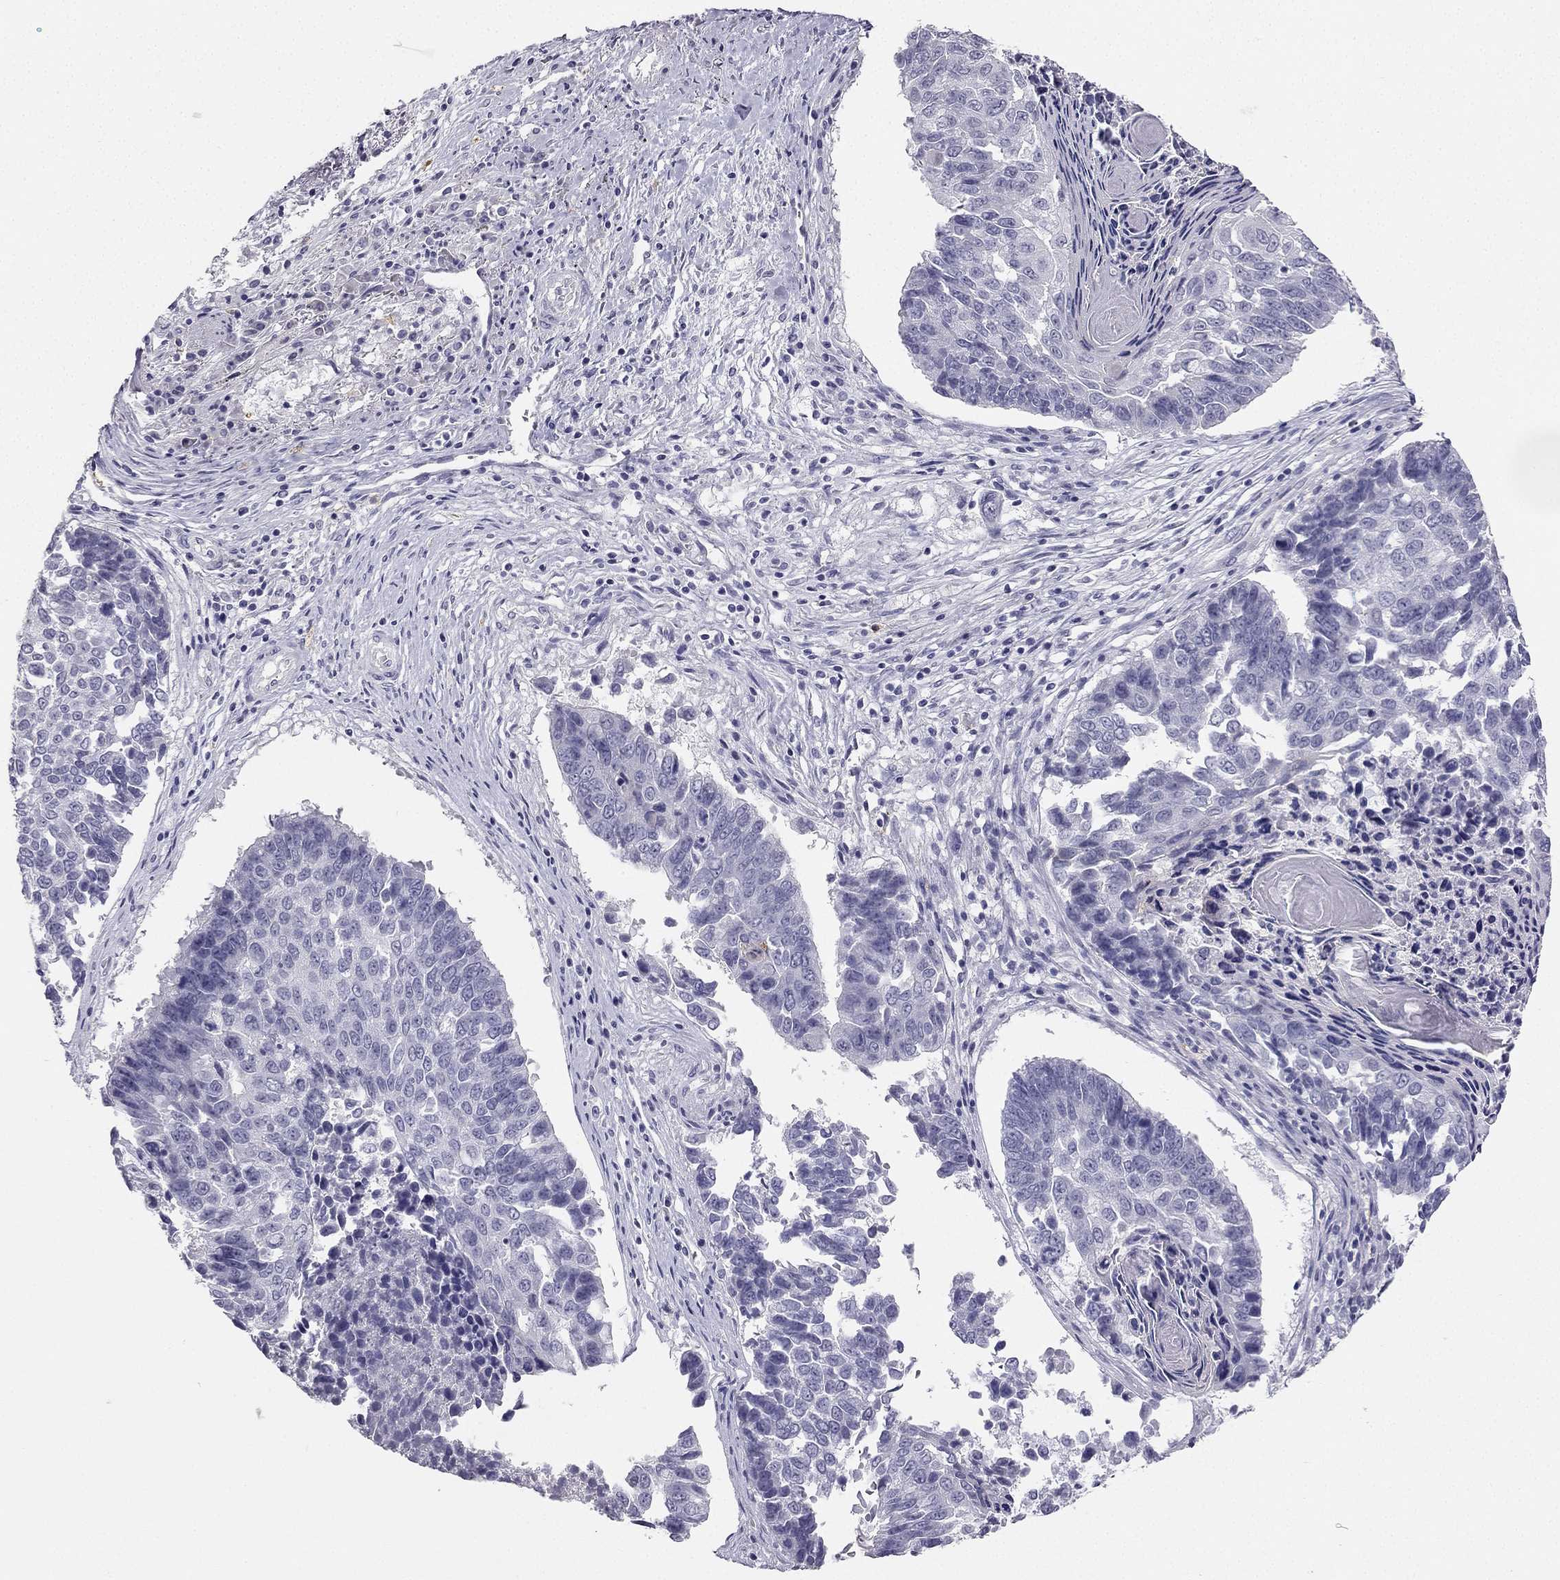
{"staining": {"intensity": "negative", "quantity": "none", "location": "none"}, "tissue": "lung cancer", "cell_type": "Tumor cells", "image_type": "cancer", "snomed": [{"axis": "morphology", "description": "Squamous cell carcinoma, NOS"}, {"axis": "topography", "description": "Lung"}], "caption": "There is no significant positivity in tumor cells of lung cancer (squamous cell carcinoma).", "gene": "CALB2", "patient": {"sex": "male", "age": 73}}